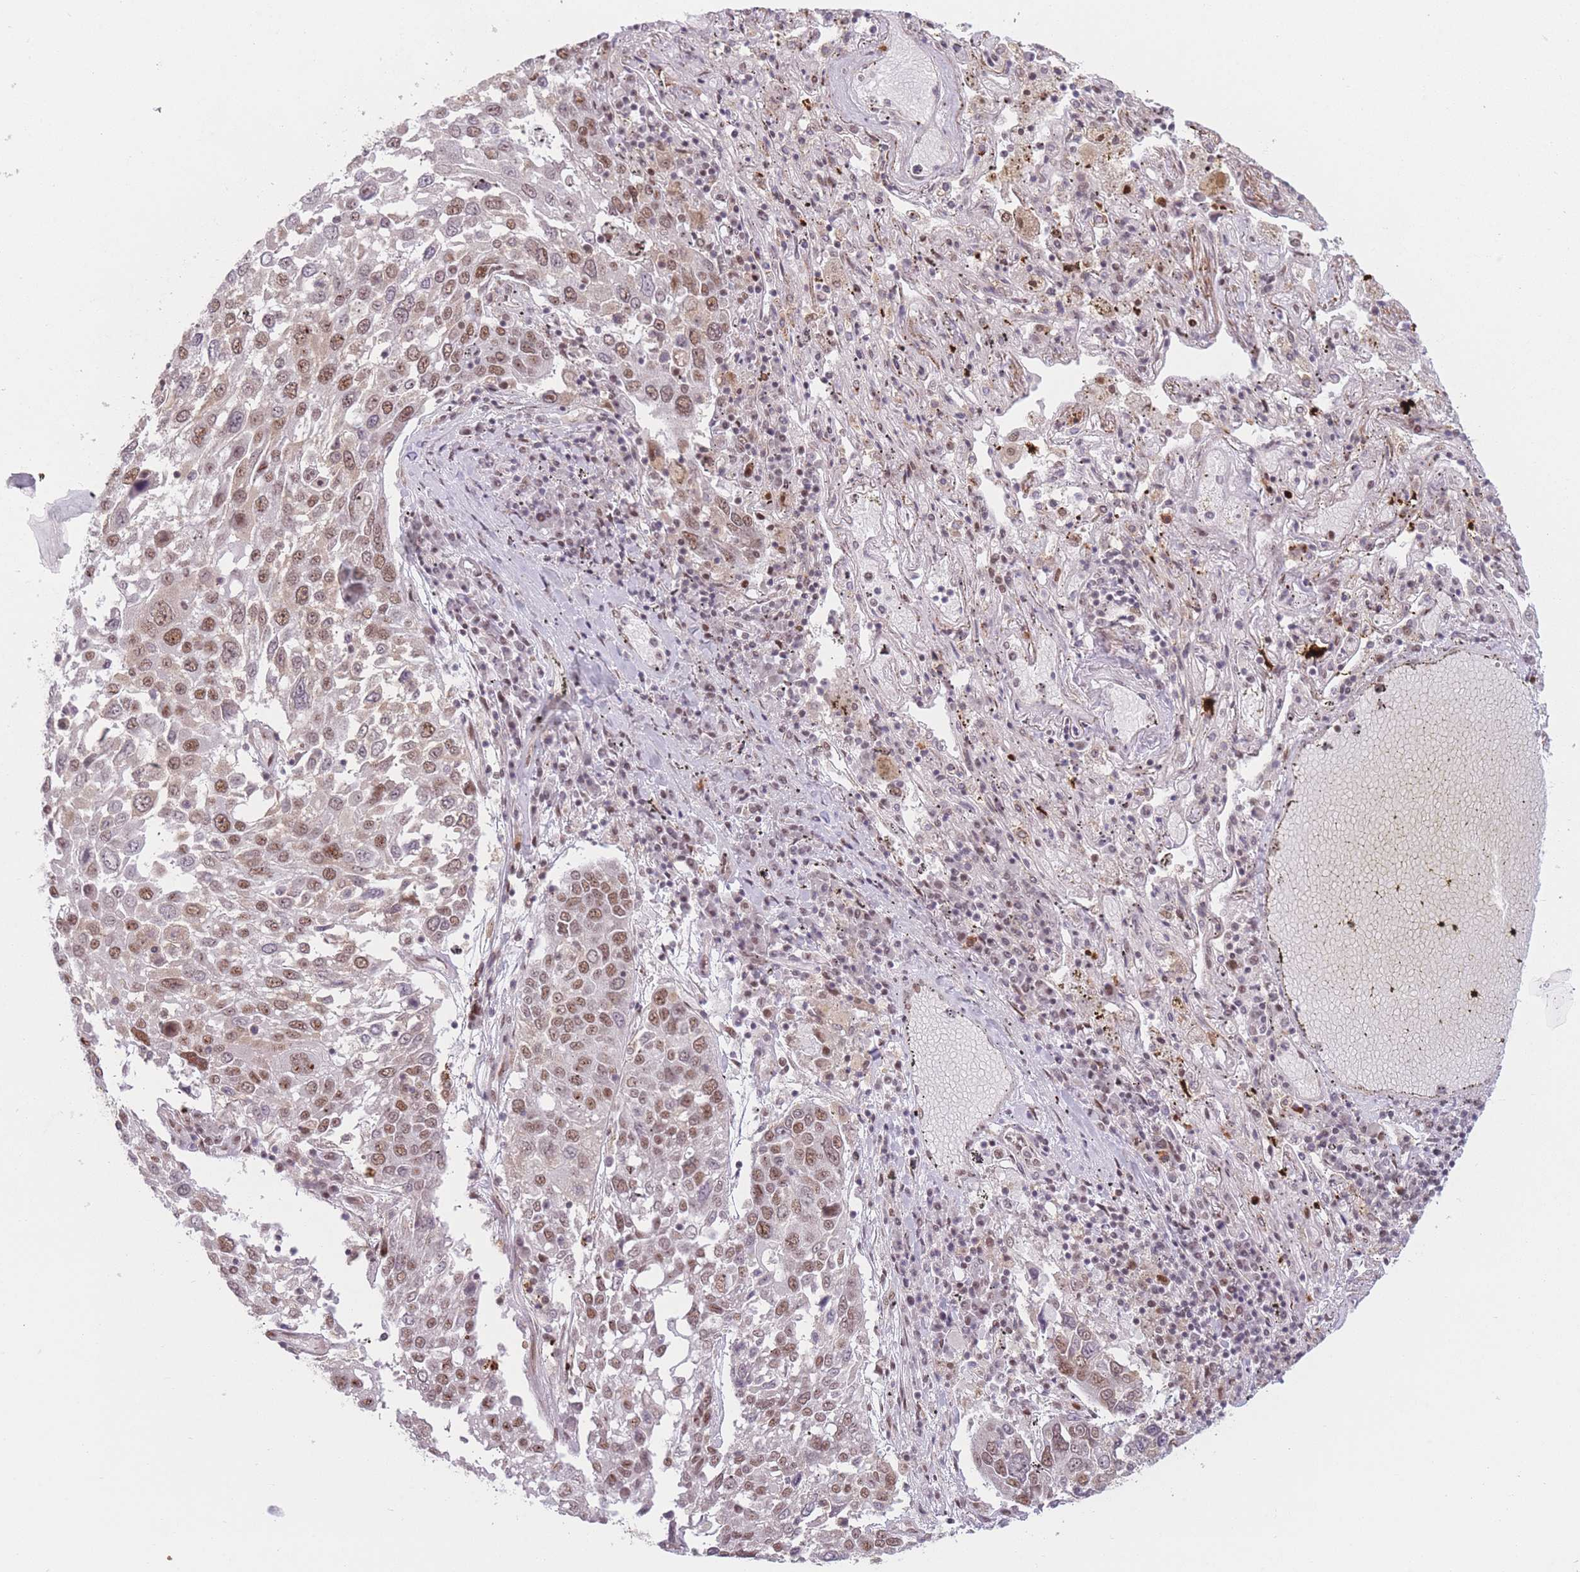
{"staining": {"intensity": "moderate", "quantity": "25%-75%", "location": "nuclear"}, "tissue": "lung cancer", "cell_type": "Tumor cells", "image_type": "cancer", "snomed": [{"axis": "morphology", "description": "Squamous cell carcinoma, NOS"}, {"axis": "topography", "description": "Lung"}], "caption": "Immunohistochemistry (IHC) of human lung cancer (squamous cell carcinoma) displays medium levels of moderate nuclear positivity in approximately 25%-75% of tumor cells. Ihc stains the protein in brown and the nuclei are stained blue.", "gene": "SUPT6H", "patient": {"sex": "male", "age": 65}}